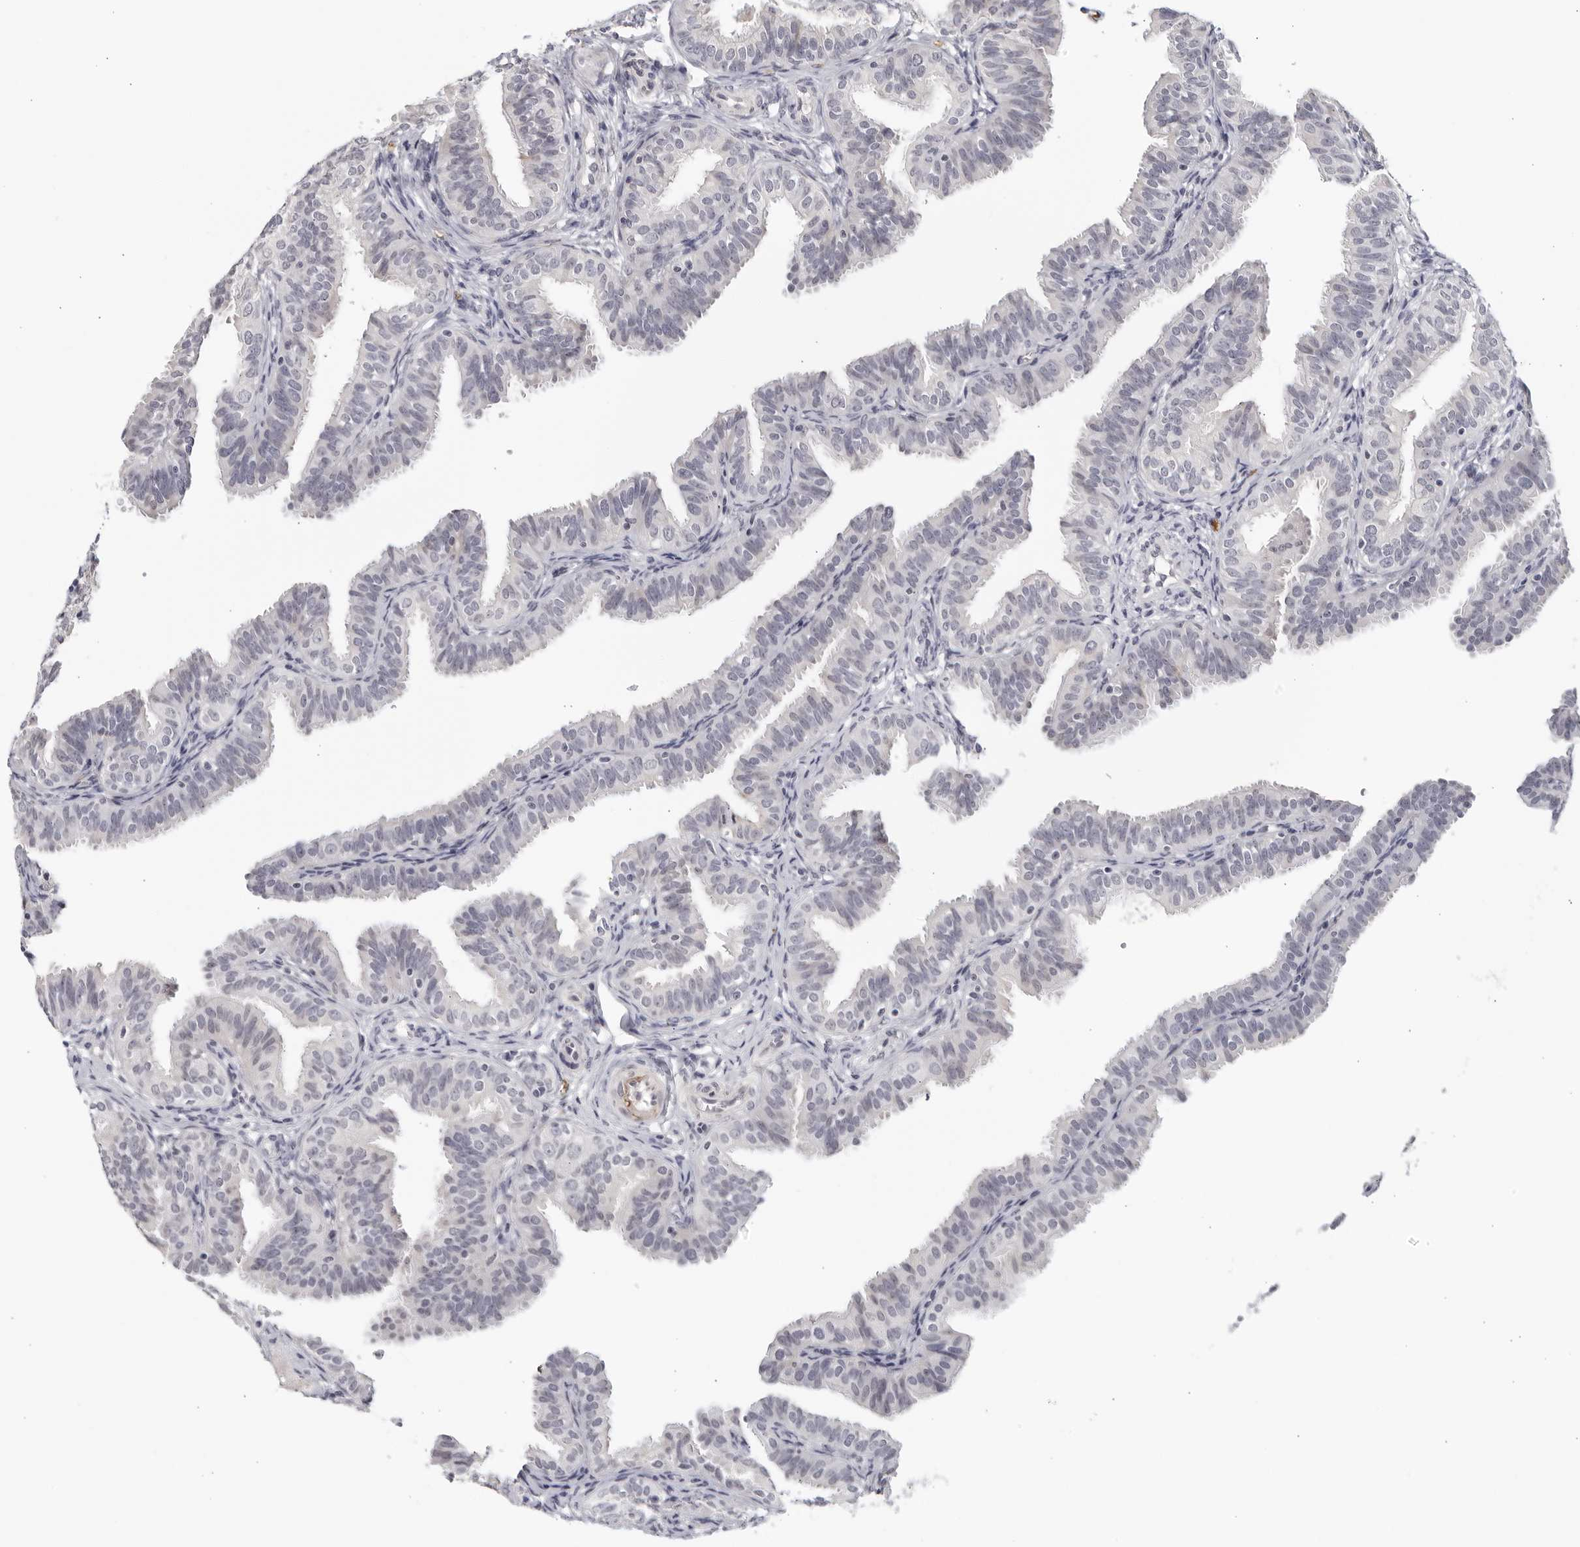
{"staining": {"intensity": "negative", "quantity": "none", "location": "none"}, "tissue": "fallopian tube", "cell_type": "Glandular cells", "image_type": "normal", "snomed": [{"axis": "morphology", "description": "Normal tissue, NOS"}, {"axis": "topography", "description": "Fallopian tube"}], "caption": "Protein analysis of normal fallopian tube shows no significant expression in glandular cells. (Stains: DAB IHC with hematoxylin counter stain, Microscopy: brightfield microscopy at high magnification).", "gene": "STRADB", "patient": {"sex": "female", "age": 35}}